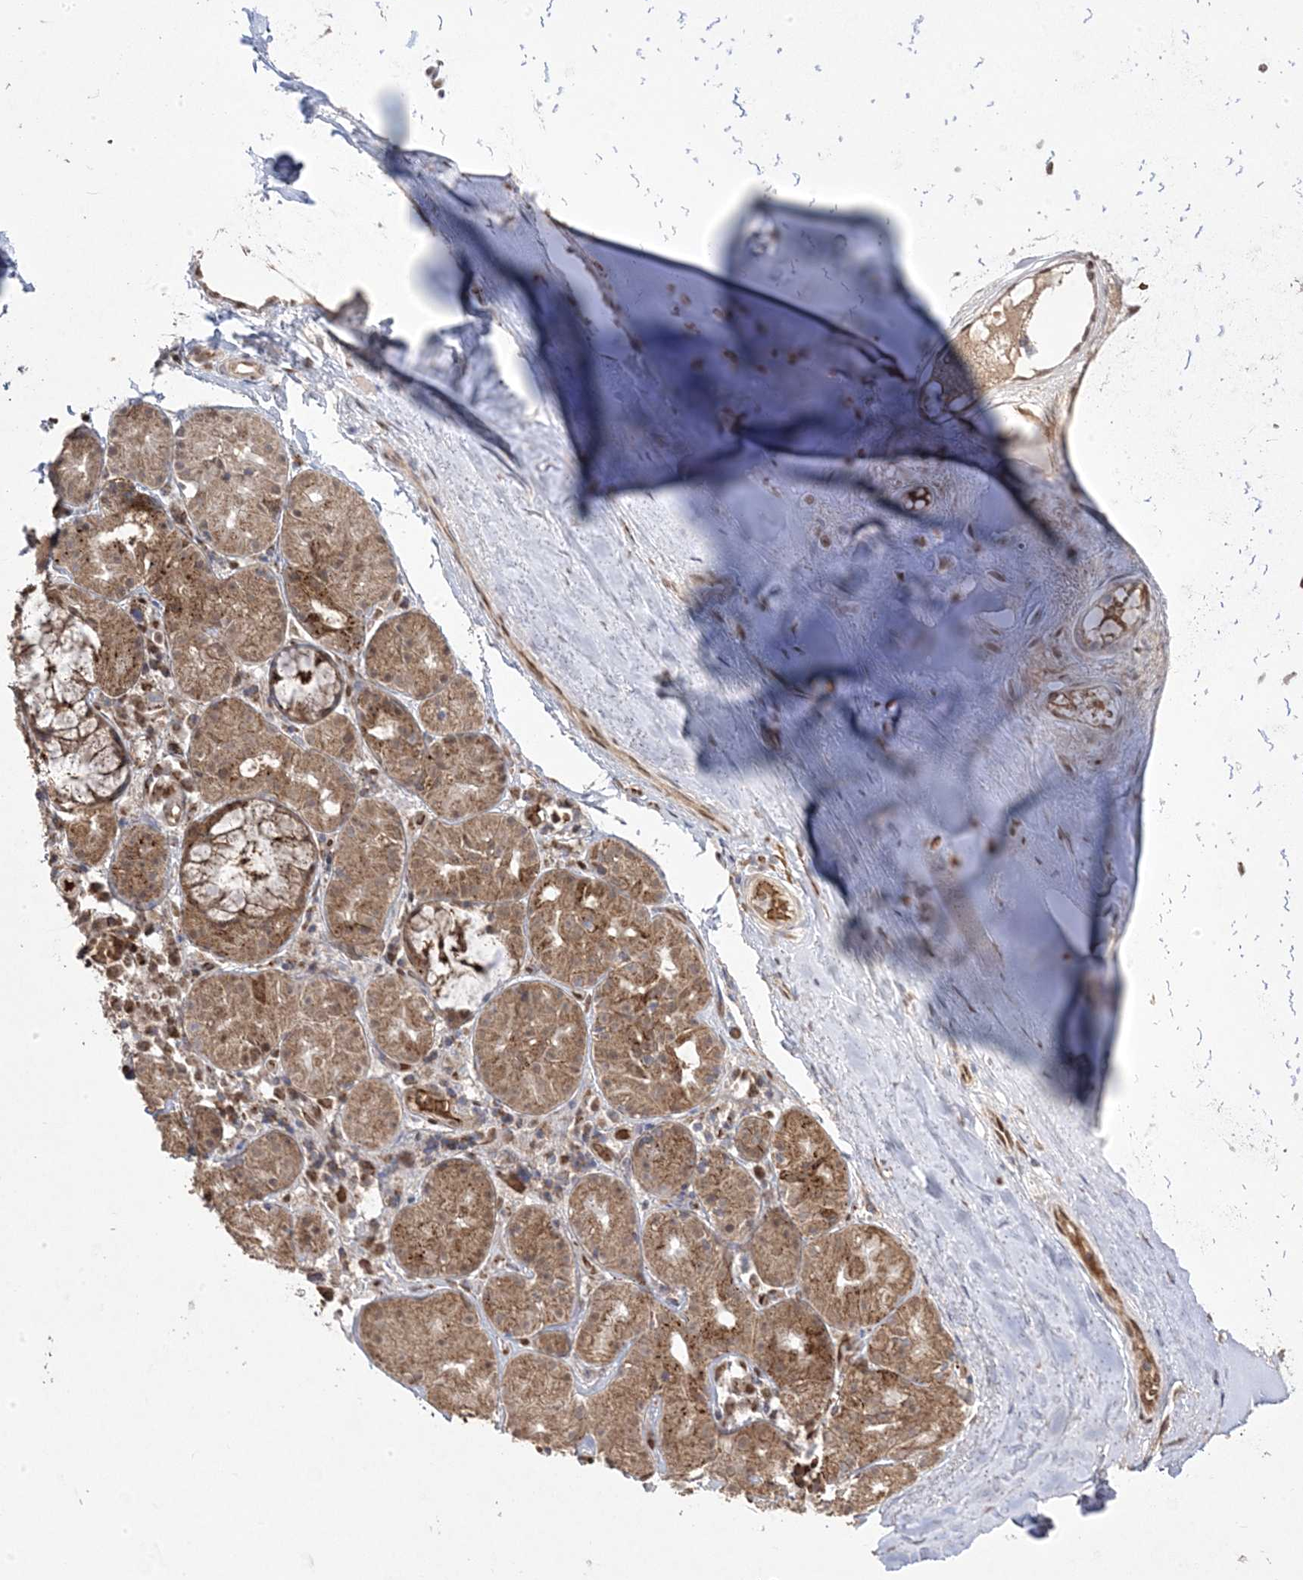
{"staining": {"intensity": "moderate", "quantity": "25%-75%", "location": "cytoplasmic/membranous,nuclear"}, "tissue": "adipose tissue", "cell_type": "Adipocytes", "image_type": "normal", "snomed": [{"axis": "morphology", "description": "Normal tissue, NOS"}, {"axis": "morphology", "description": "Basal cell carcinoma"}, {"axis": "topography", "description": "Cartilage tissue"}, {"axis": "topography", "description": "Nasopharynx"}, {"axis": "topography", "description": "Oral tissue"}], "caption": "Immunohistochemical staining of normal adipose tissue exhibits 25%-75% levels of moderate cytoplasmic/membranous,nuclear protein staining in approximately 25%-75% of adipocytes. (DAB (3,3'-diaminobenzidine) IHC with brightfield microscopy, high magnification).", "gene": "PPOX", "patient": {"sex": "female", "age": 77}}